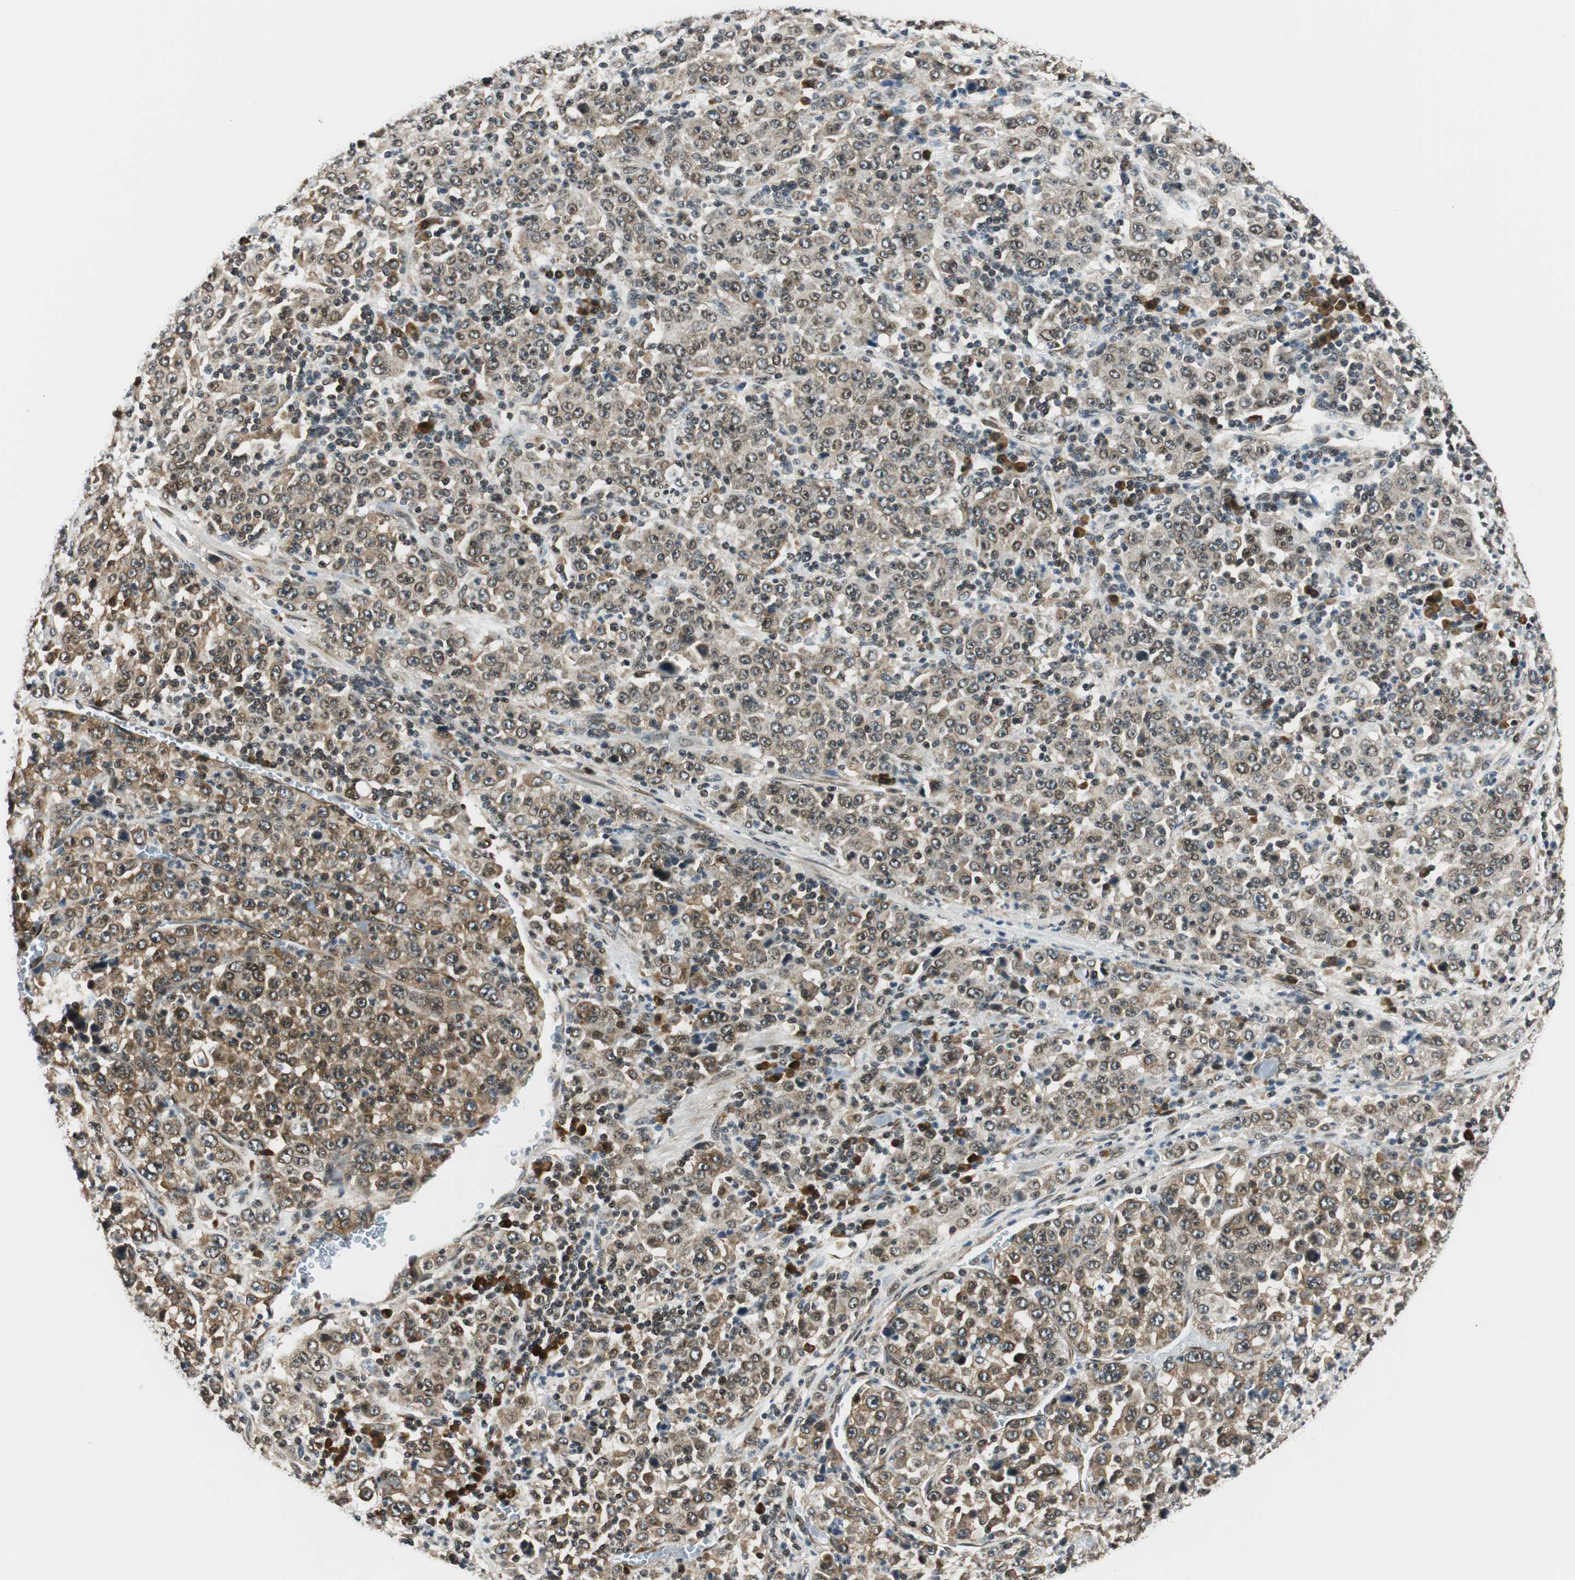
{"staining": {"intensity": "weak", "quantity": ">75%", "location": "cytoplasmic/membranous,nuclear"}, "tissue": "stomach cancer", "cell_type": "Tumor cells", "image_type": "cancer", "snomed": [{"axis": "morphology", "description": "Normal tissue, NOS"}, {"axis": "morphology", "description": "Adenocarcinoma, NOS"}, {"axis": "topography", "description": "Stomach, upper"}, {"axis": "topography", "description": "Stomach"}], "caption": "DAB (3,3'-diaminobenzidine) immunohistochemical staining of stomach cancer (adenocarcinoma) reveals weak cytoplasmic/membranous and nuclear protein positivity in approximately >75% of tumor cells.", "gene": "RING1", "patient": {"sex": "male", "age": 59}}